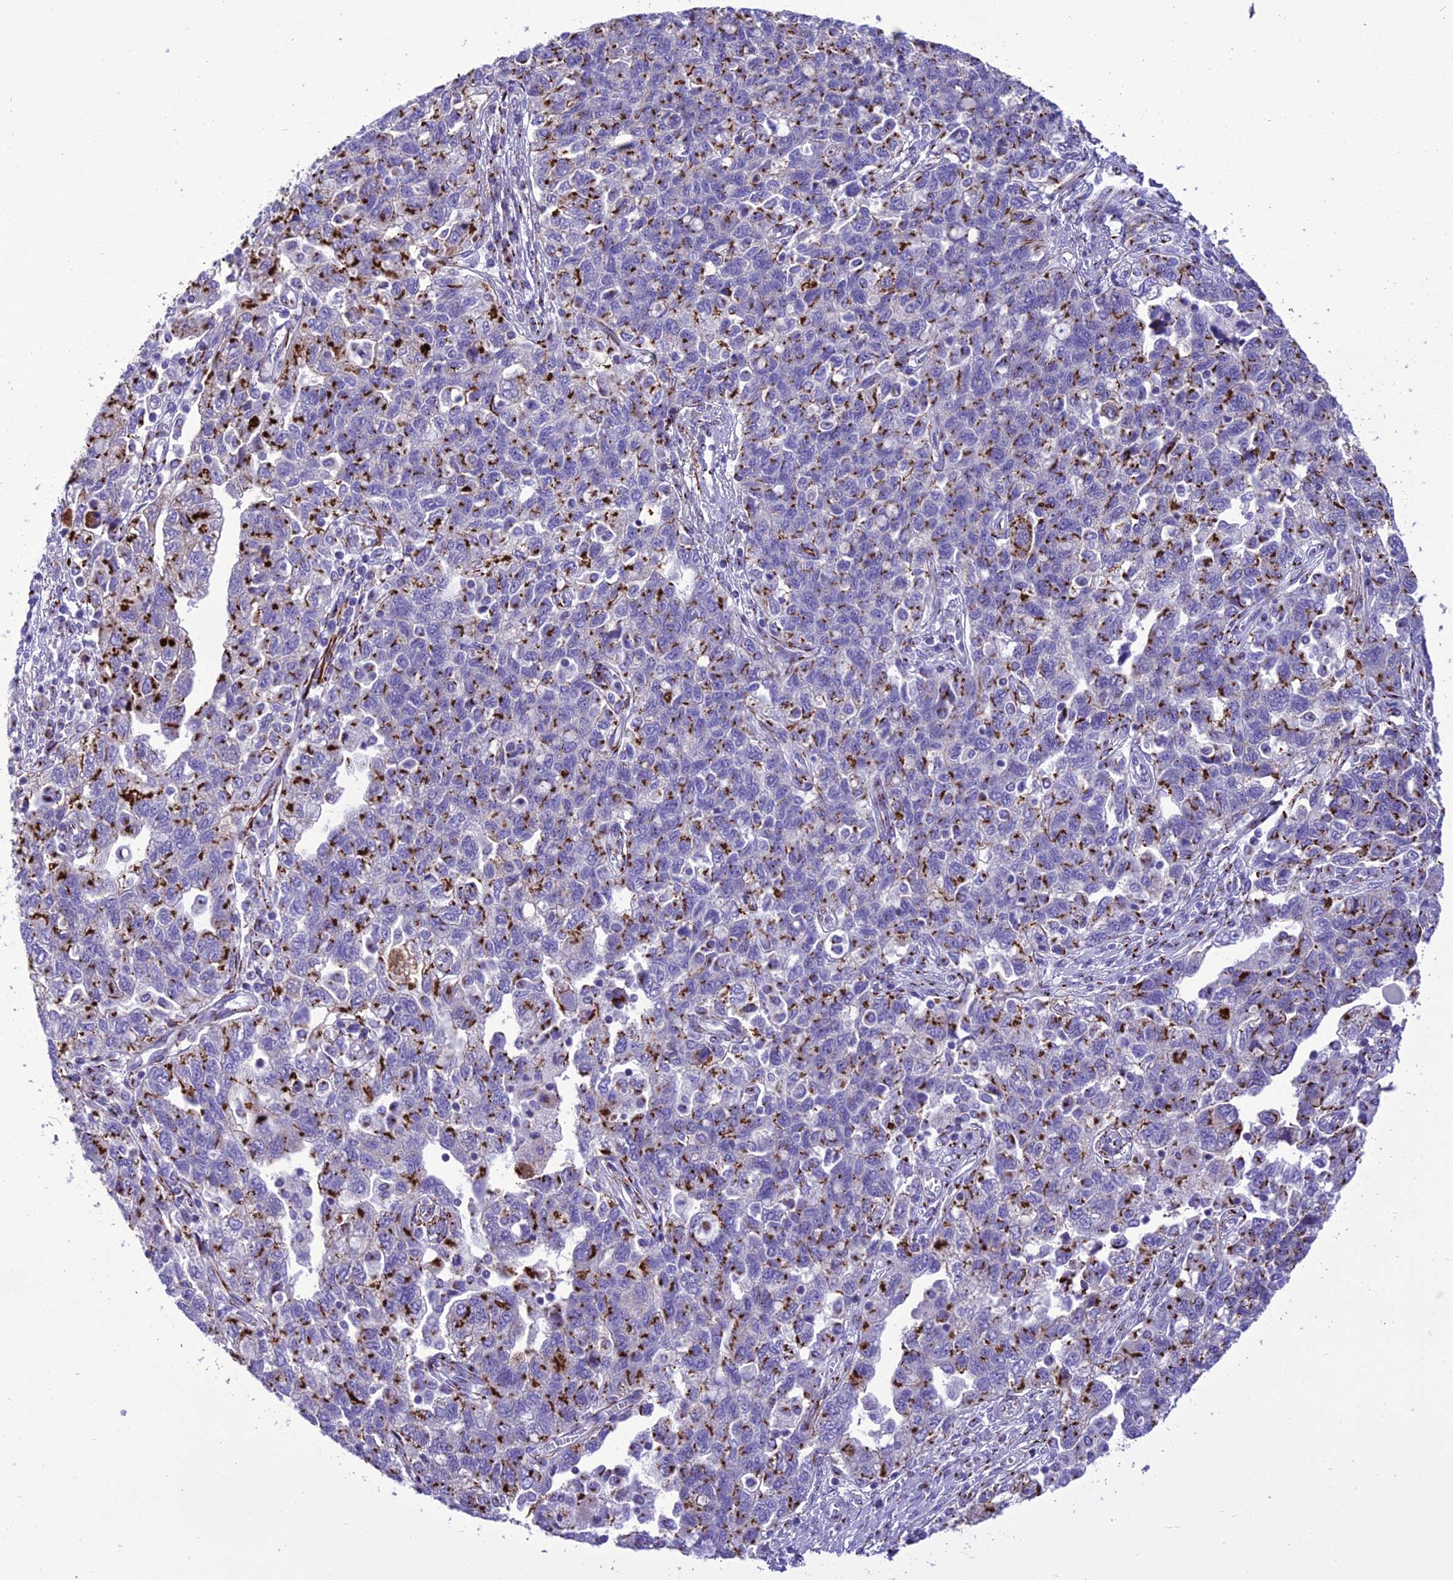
{"staining": {"intensity": "strong", "quantity": ">75%", "location": "cytoplasmic/membranous"}, "tissue": "ovarian cancer", "cell_type": "Tumor cells", "image_type": "cancer", "snomed": [{"axis": "morphology", "description": "Carcinoma, NOS"}, {"axis": "morphology", "description": "Cystadenocarcinoma, serous, NOS"}, {"axis": "topography", "description": "Ovary"}], "caption": "A photomicrograph showing strong cytoplasmic/membranous expression in about >75% of tumor cells in ovarian cancer (carcinoma), as visualized by brown immunohistochemical staining.", "gene": "GOLM2", "patient": {"sex": "female", "age": 69}}